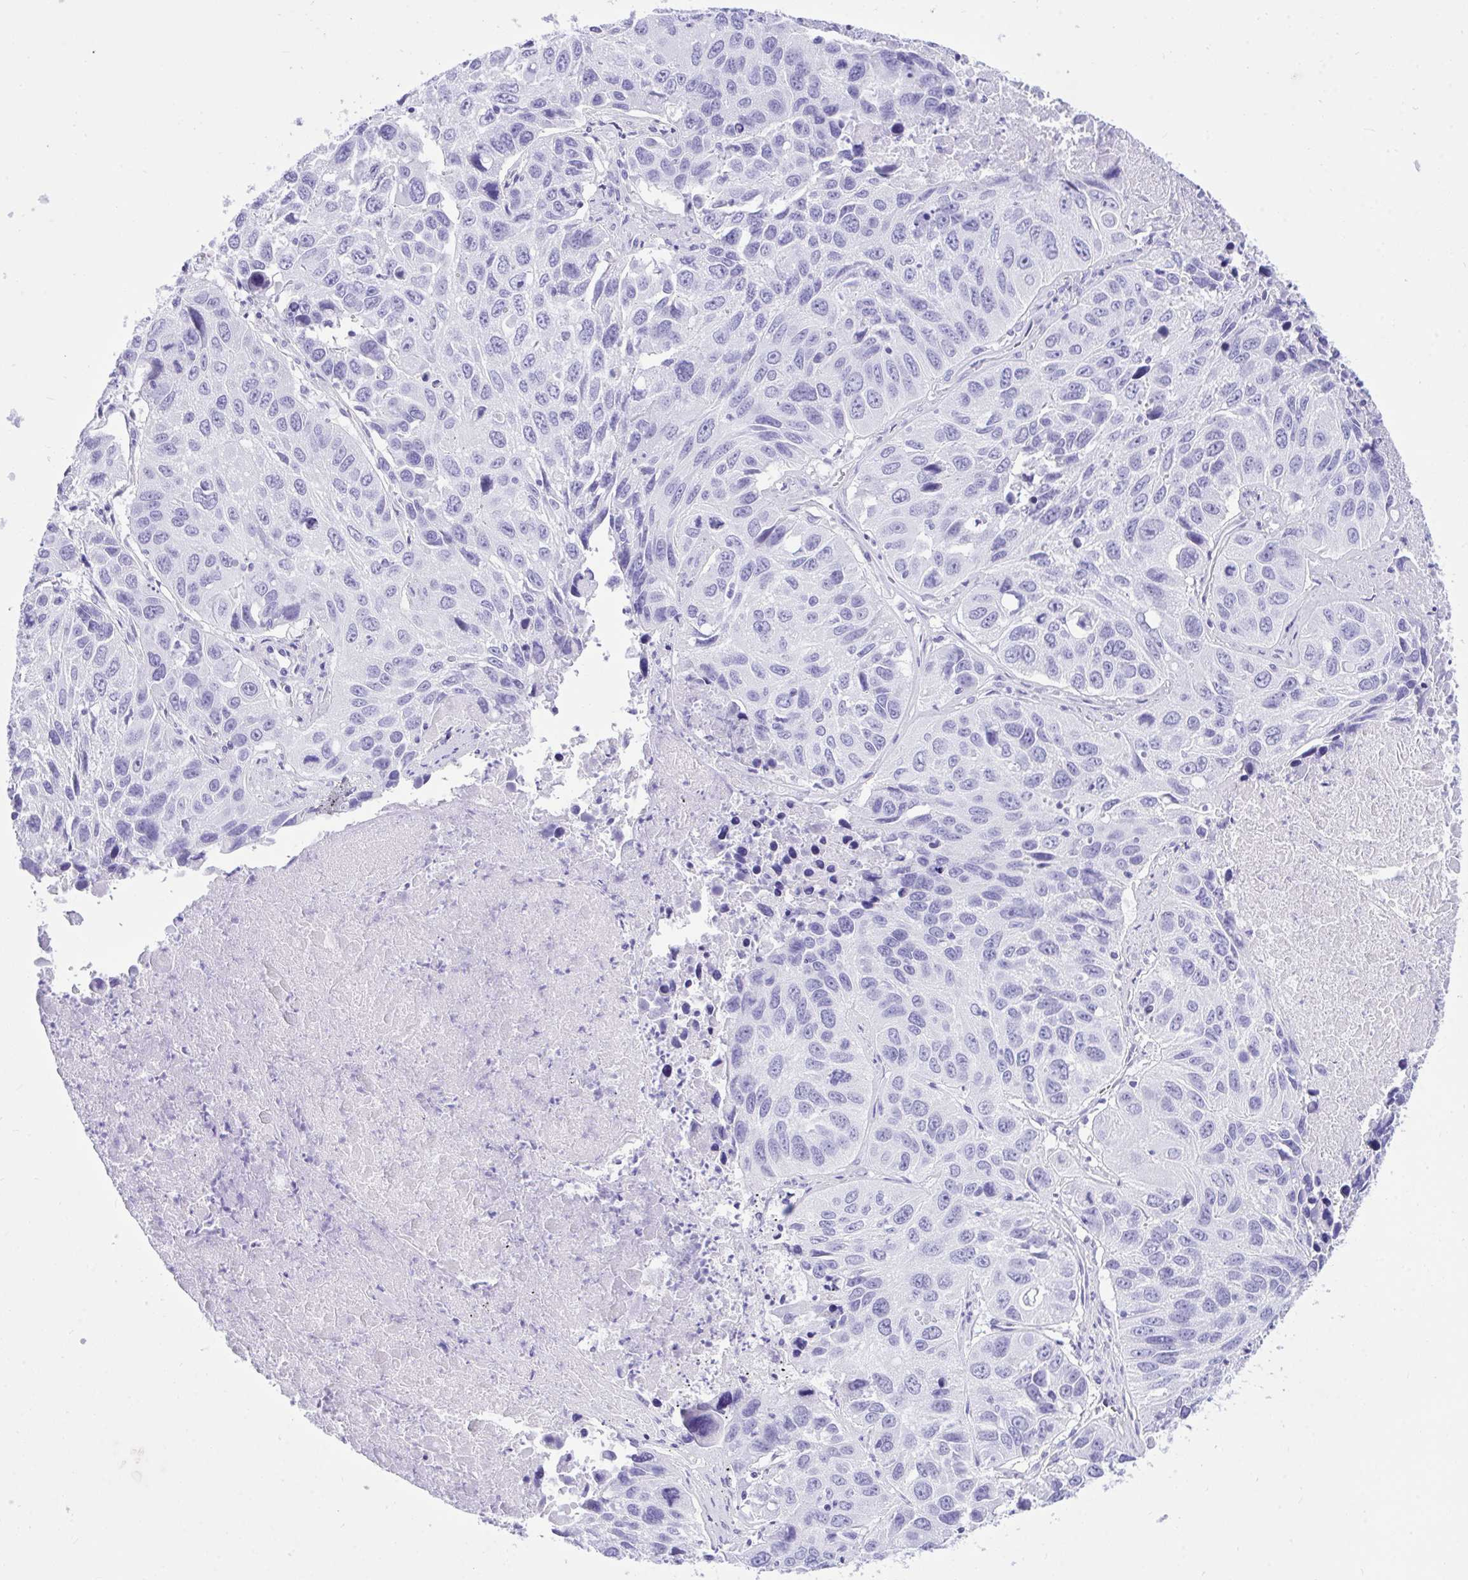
{"staining": {"intensity": "negative", "quantity": "none", "location": "none"}, "tissue": "lung cancer", "cell_type": "Tumor cells", "image_type": "cancer", "snomed": [{"axis": "morphology", "description": "Squamous cell carcinoma, NOS"}, {"axis": "topography", "description": "Lung"}], "caption": "The immunohistochemistry (IHC) photomicrograph has no significant positivity in tumor cells of lung squamous cell carcinoma tissue.", "gene": "TLN2", "patient": {"sex": "female", "age": 61}}